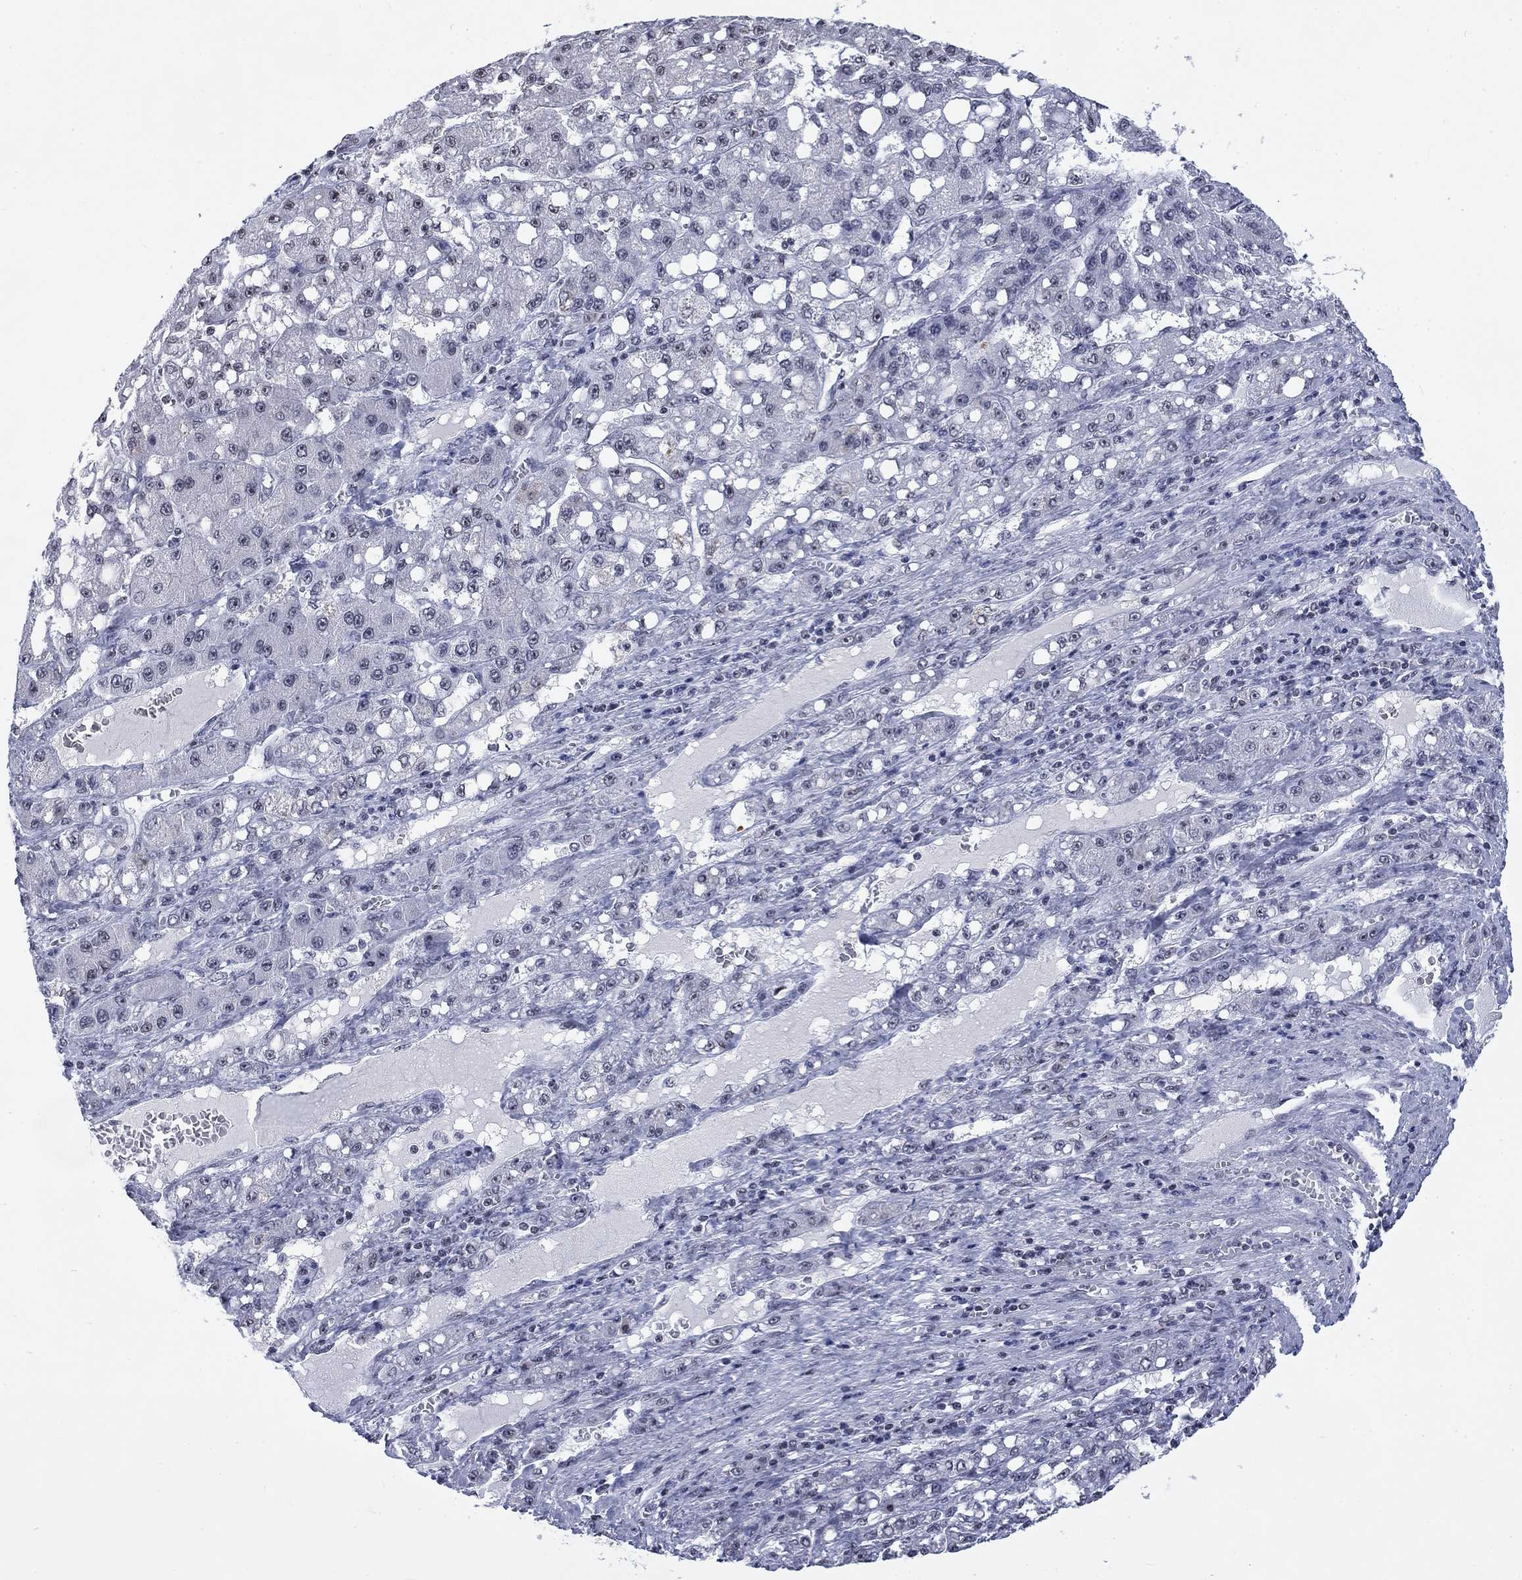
{"staining": {"intensity": "negative", "quantity": "none", "location": "none"}, "tissue": "liver cancer", "cell_type": "Tumor cells", "image_type": "cancer", "snomed": [{"axis": "morphology", "description": "Carcinoma, Hepatocellular, NOS"}, {"axis": "topography", "description": "Liver"}], "caption": "This is a image of IHC staining of liver hepatocellular carcinoma, which shows no expression in tumor cells. (DAB (3,3'-diaminobenzidine) IHC with hematoxylin counter stain).", "gene": "CSRNP3", "patient": {"sex": "female", "age": 65}}